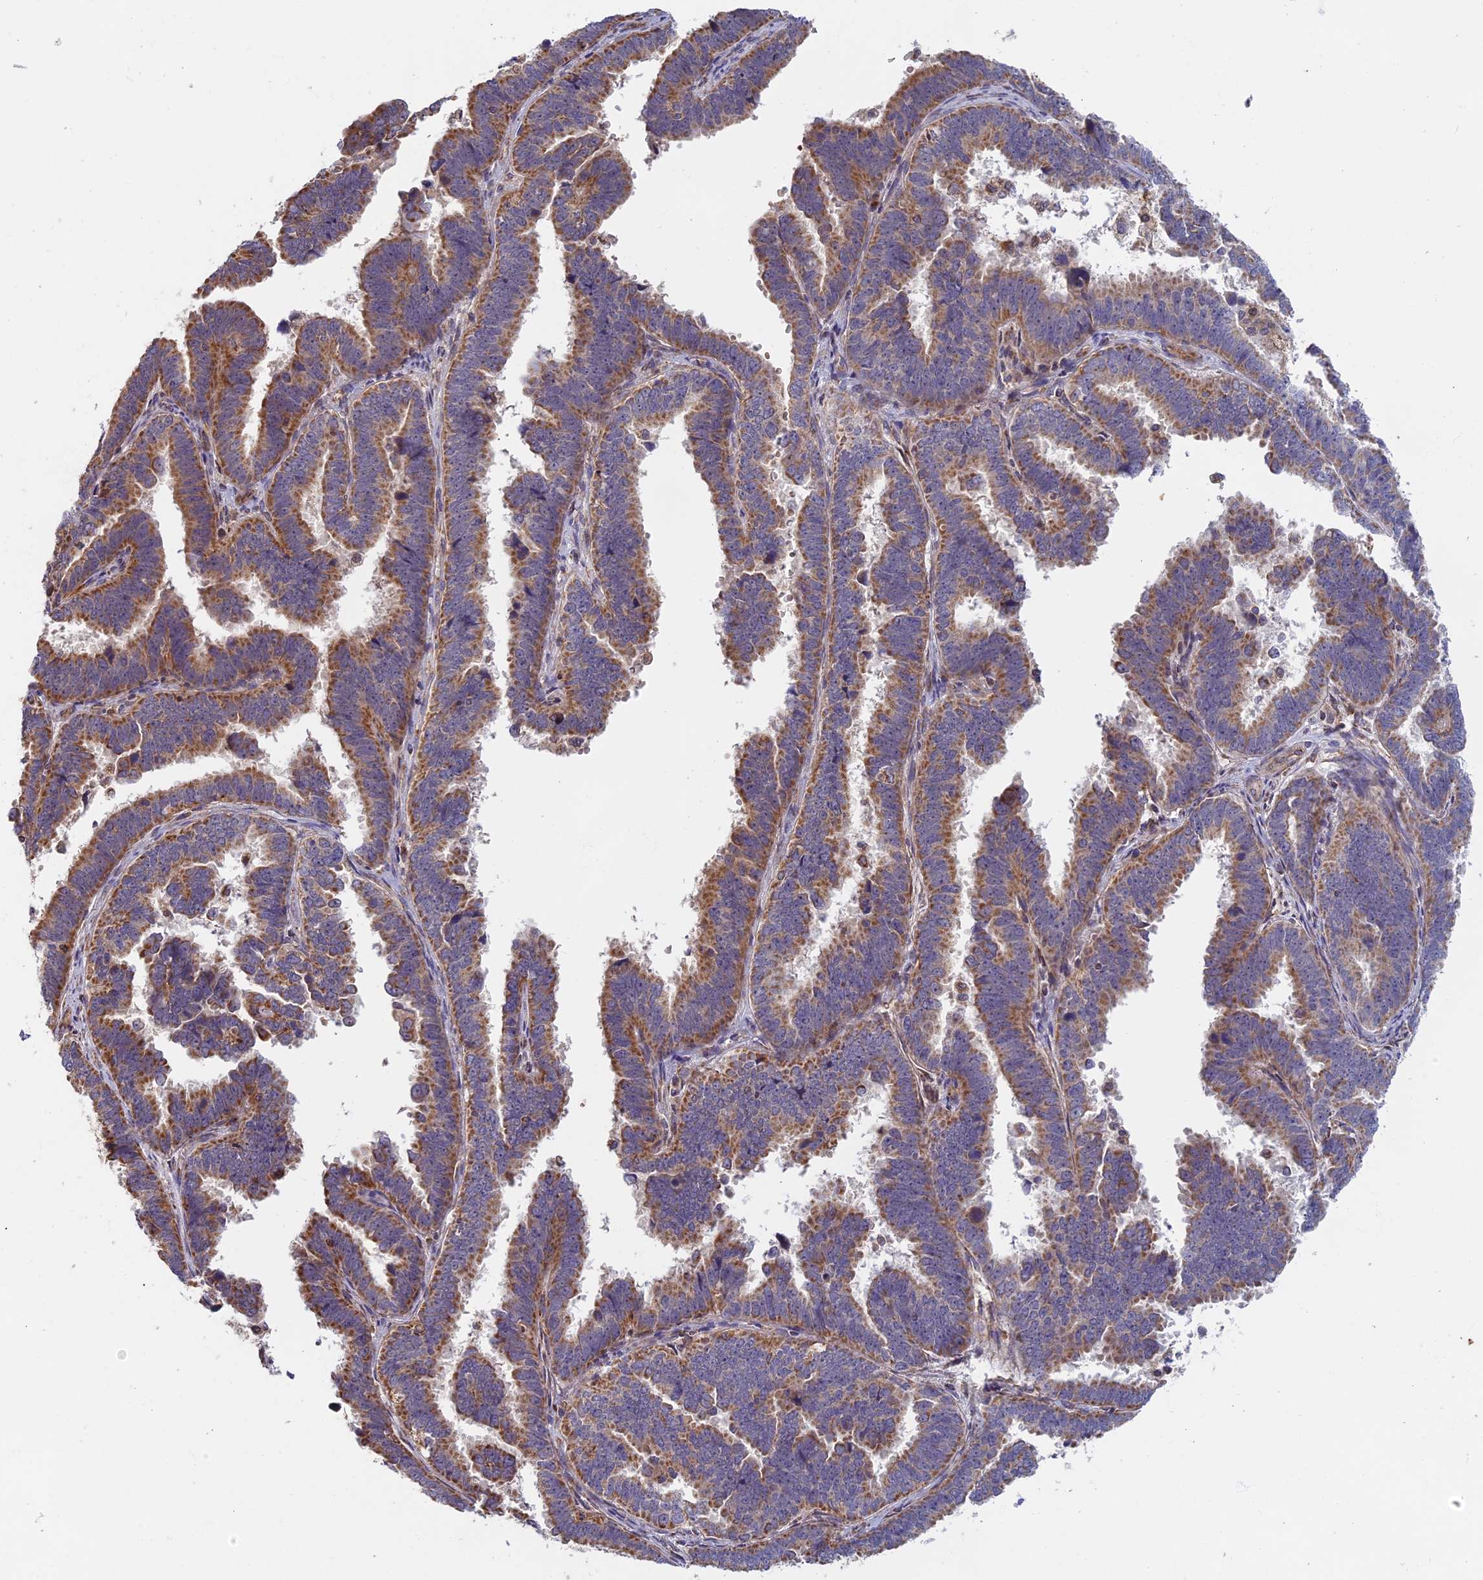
{"staining": {"intensity": "moderate", "quantity": ">75%", "location": "cytoplasmic/membranous"}, "tissue": "endometrial cancer", "cell_type": "Tumor cells", "image_type": "cancer", "snomed": [{"axis": "morphology", "description": "Adenocarcinoma, NOS"}, {"axis": "topography", "description": "Endometrium"}], "caption": "The micrograph reveals immunohistochemical staining of adenocarcinoma (endometrial). There is moderate cytoplasmic/membranous expression is identified in about >75% of tumor cells.", "gene": "EDAR", "patient": {"sex": "female", "age": 75}}